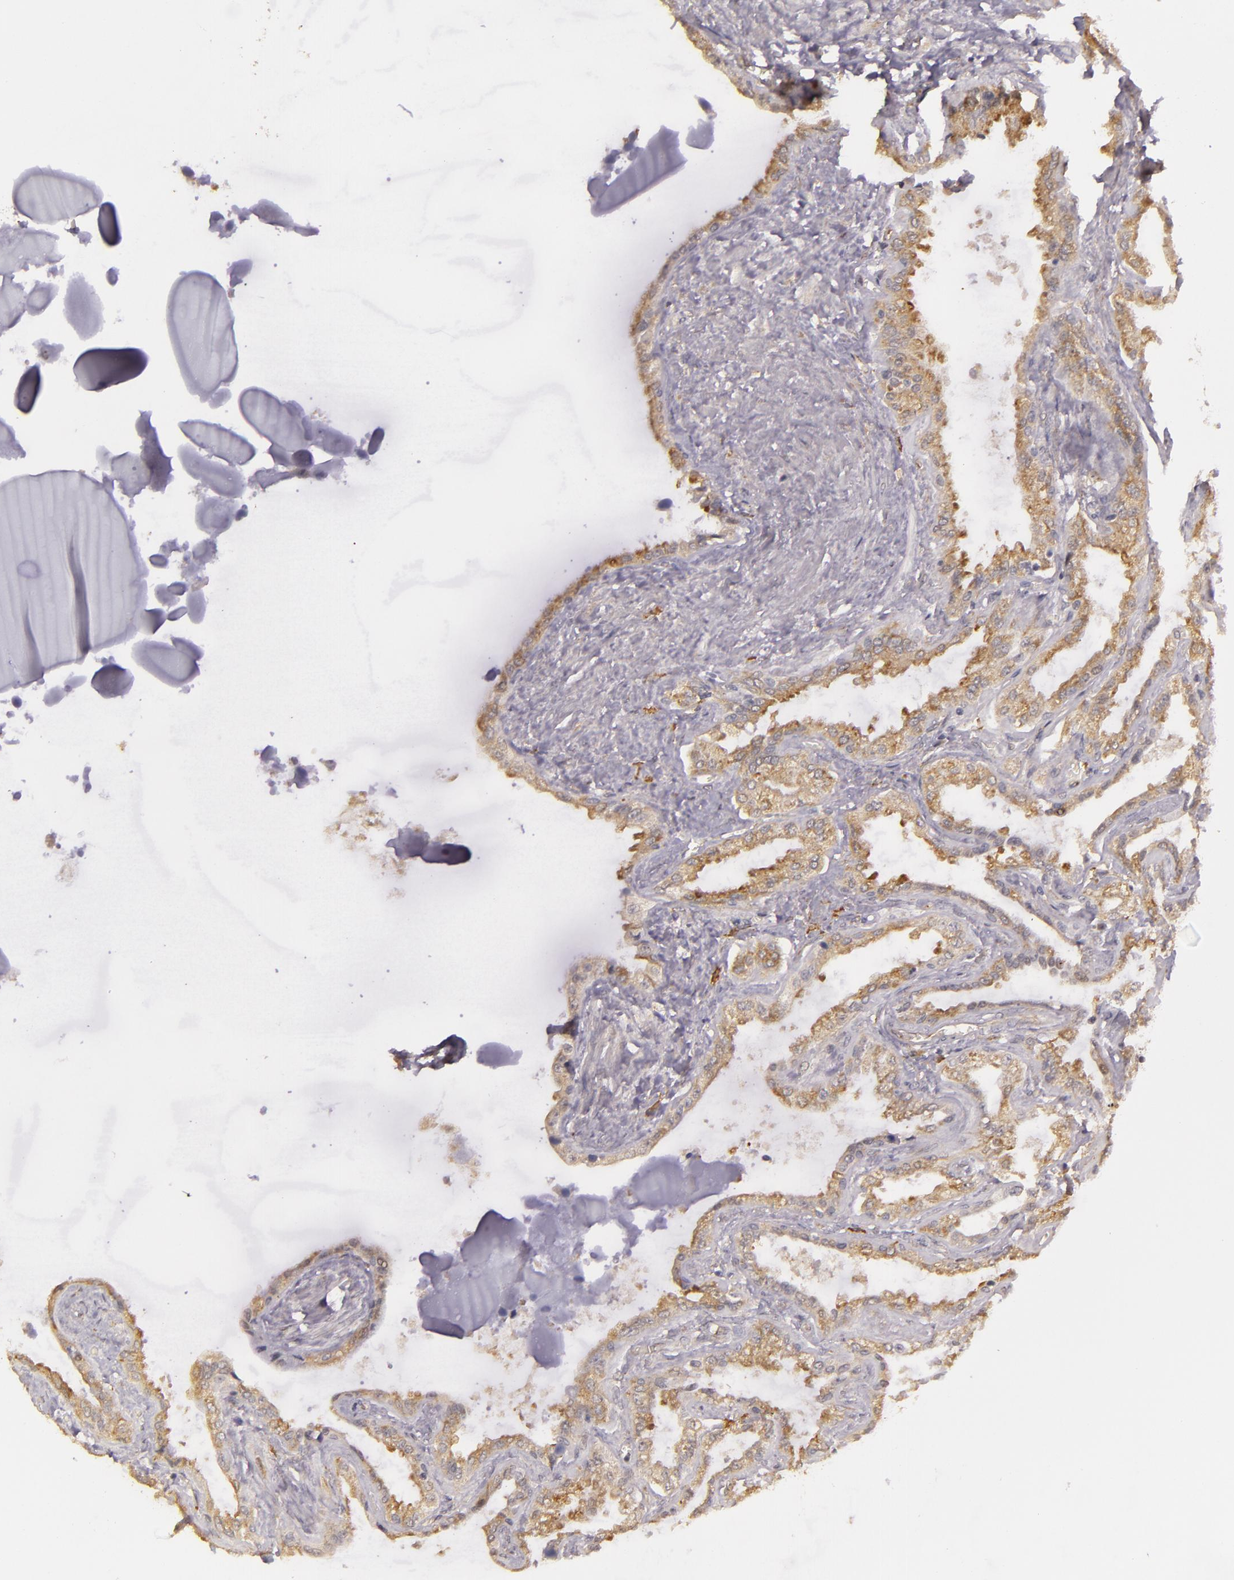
{"staining": {"intensity": "moderate", "quantity": ">75%", "location": "cytoplasmic/membranous"}, "tissue": "seminal vesicle", "cell_type": "Glandular cells", "image_type": "normal", "snomed": [{"axis": "morphology", "description": "Normal tissue, NOS"}, {"axis": "morphology", "description": "Inflammation, NOS"}, {"axis": "topography", "description": "Urinary bladder"}, {"axis": "topography", "description": "Prostate"}, {"axis": "topography", "description": "Seminal veicle"}], "caption": "Immunohistochemical staining of normal seminal vesicle exhibits >75% levels of moderate cytoplasmic/membranous protein expression in approximately >75% of glandular cells.", "gene": "SYTL4", "patient": {"sex": "male", "age": 82}}